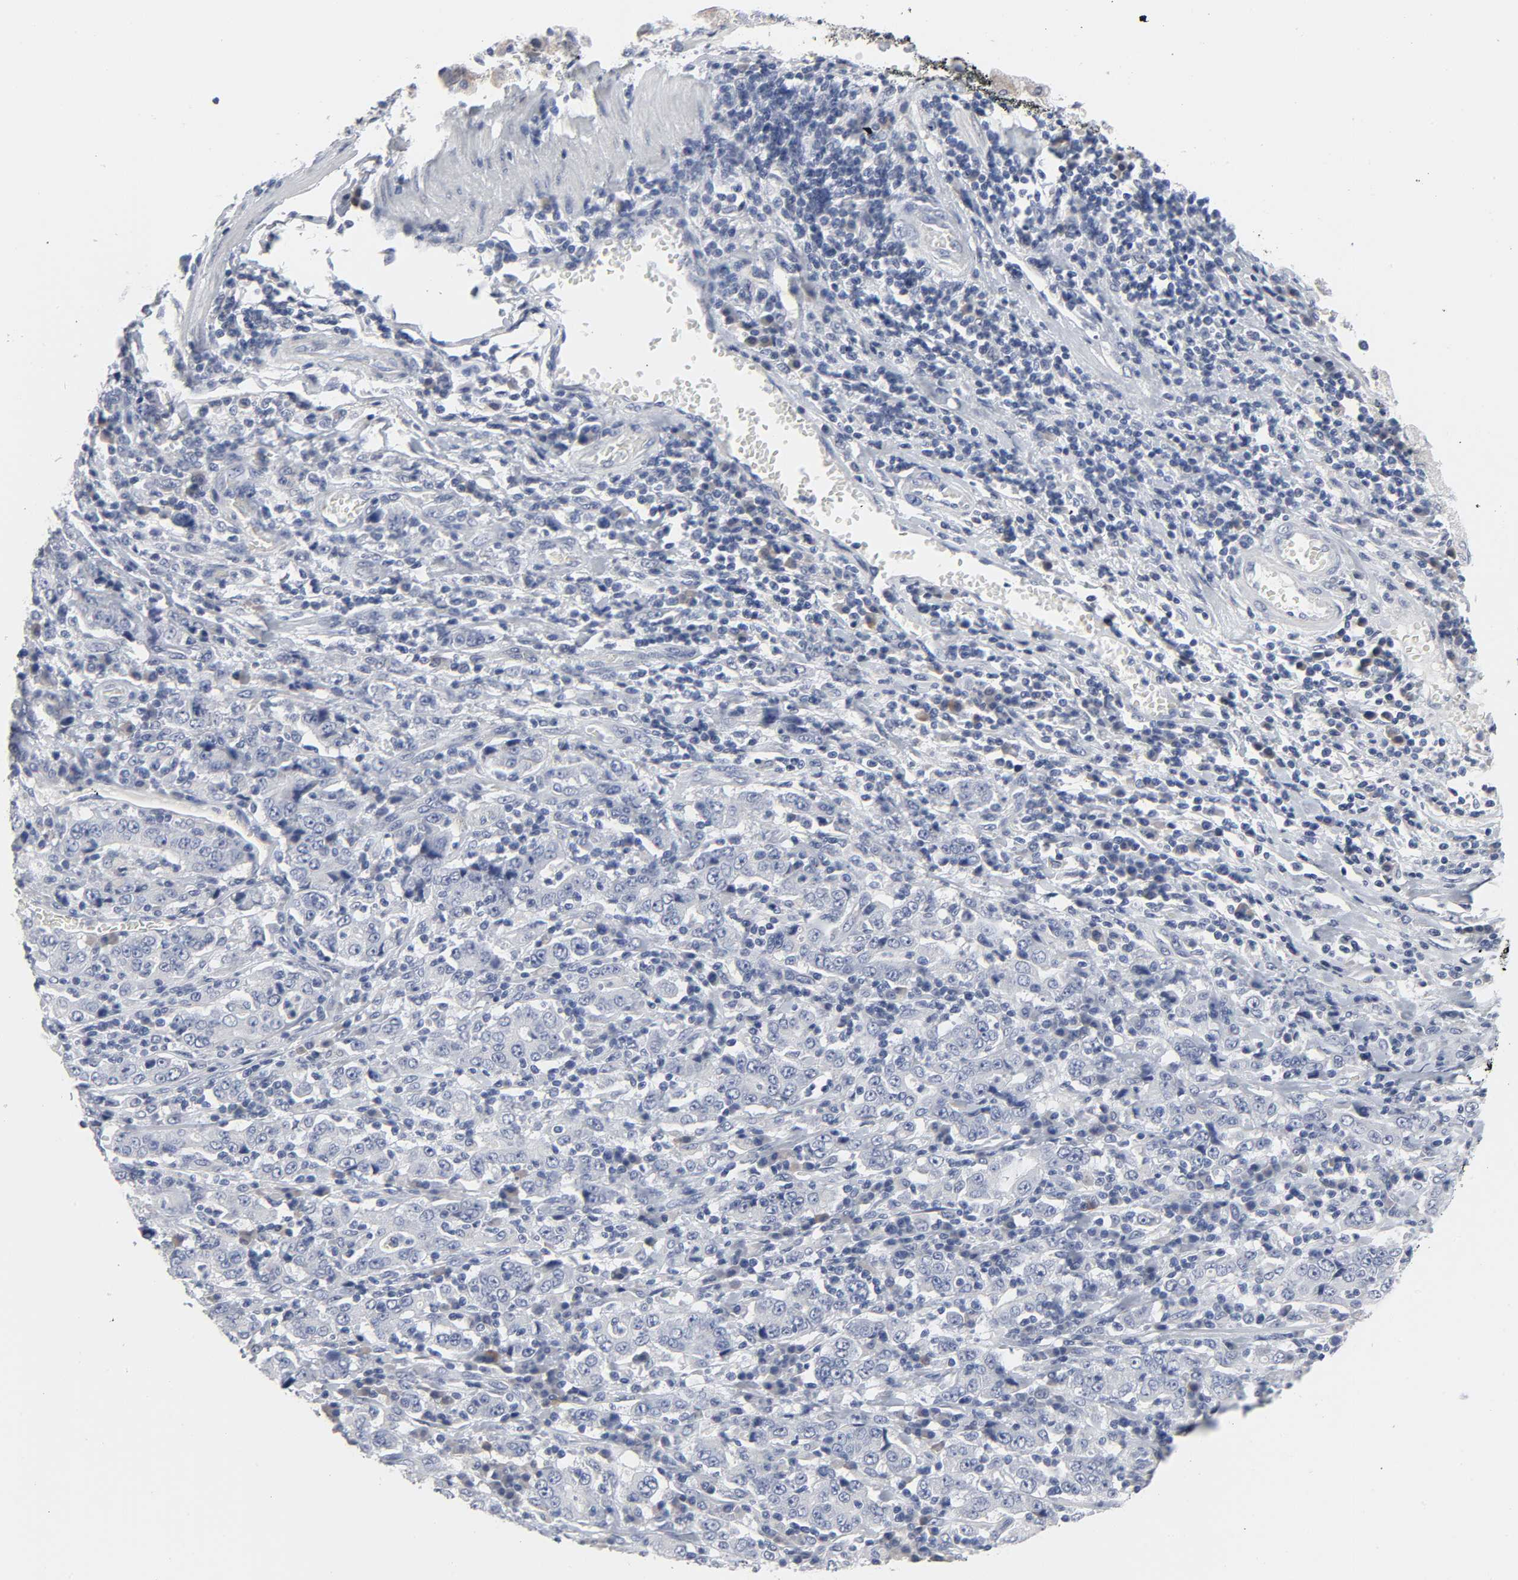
{"staining": {"intensity": "negative", "quantity": "none", "location": "none"}, "tissue": "stomach cancer", "cell_type": "Tumor cells", "image_type": "cancer", "snomed": [{"axis": "morphology", "description": "Normal tissue, NOS"}, {"axis": "morphology", "description": "Adenocarcinoma, NOS"}, {"axis": "topography", "description": "Stomach, upper"}, {"axis": "topography", "description": "Stomach"}], "caption": "Immunohistochemistry of human adenocarcinoma (stomach) demonstrates no staining in tumor cells.", "gene": "SALL2", "patient": {"sex": "male", "age": 59}}